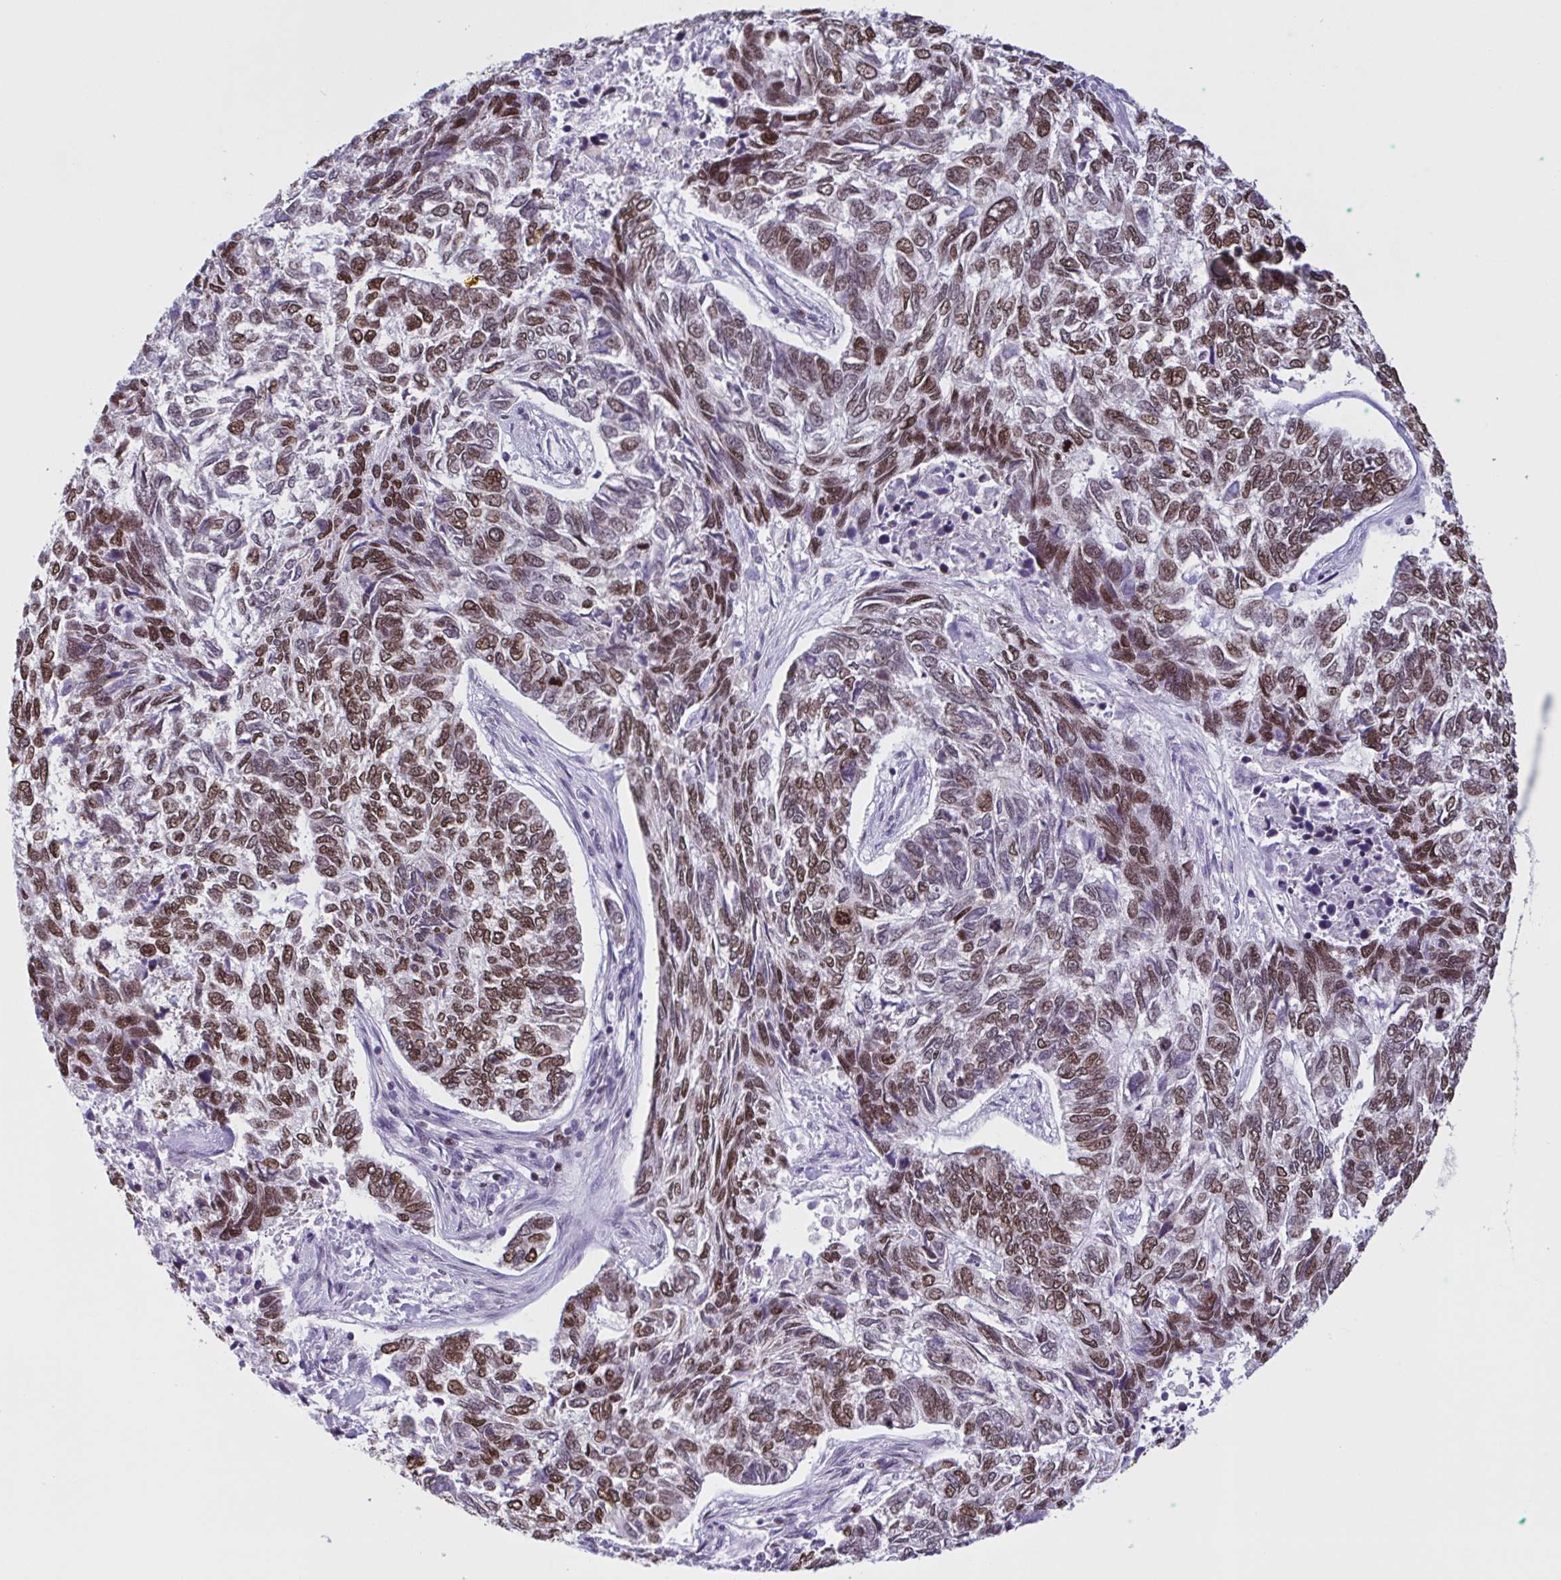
{"staining": {"intensity": "moderate", "quantity": ">75%", "location": "nuclear"}, "tissue": "skin cancer", "cell_type": "Tumor cells", "image_type": "cancer", "snomed": [{"axis": "morphology", "description": "Basal cell carcinoma"}, {"axis": "topography", "description": "Skin"}], "caption": "High-power microscopy captured an immunohistochemistry (IHC) image of skin basal cell carcinoma, revealing moderate nuclear expression in approximately >75% of tumor cells. (brown staining indicates protein expression, while blue staining denotes nuclei).", "gene": "TIMM21", "patient": {"sex": "female", "age": 65}}